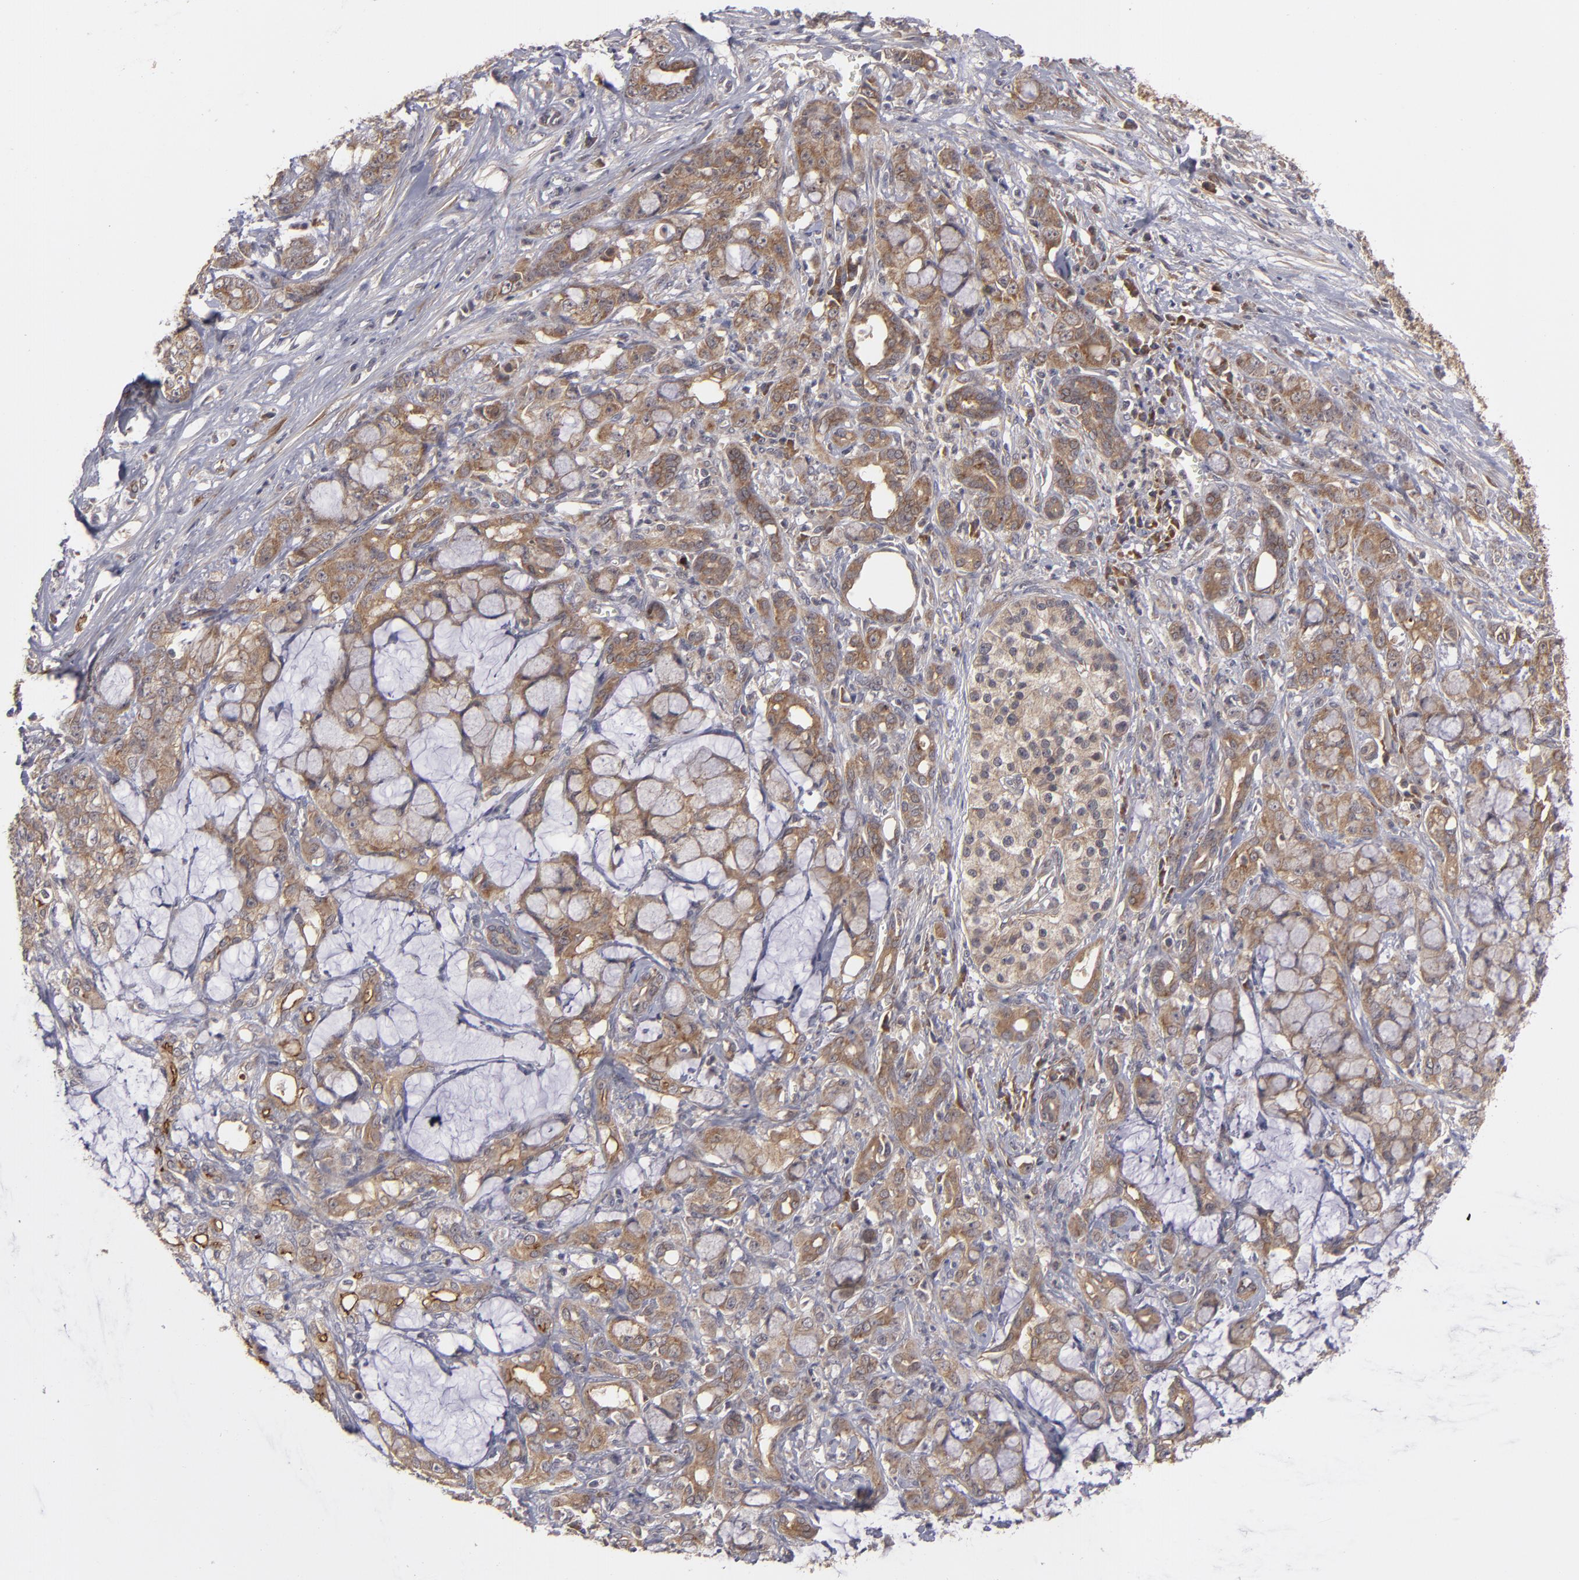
{"staining": {"intensity": "weak", "quantity": ">75%", "location": "cytoplasmic/membranous"}, "tissue": "pancreatic cancer", "cell_type": "Tumor cells", "image_type": "cancer", "snomed": [{"axis": "morphology", "description": "Adenocarcinoma, NOS"}, {"axis": "topography", "description": "Pancreas"}], "caption": "Weak cytoplasmic/membranous expression is seen in approximately >75% of tumor cells in pancreatic adenocarcinoma. (DAB IHC, brown staining for protein, blue staining for nuclei).", "gene": "BMP6", "patient": {"sex": "female", "age": 73}}